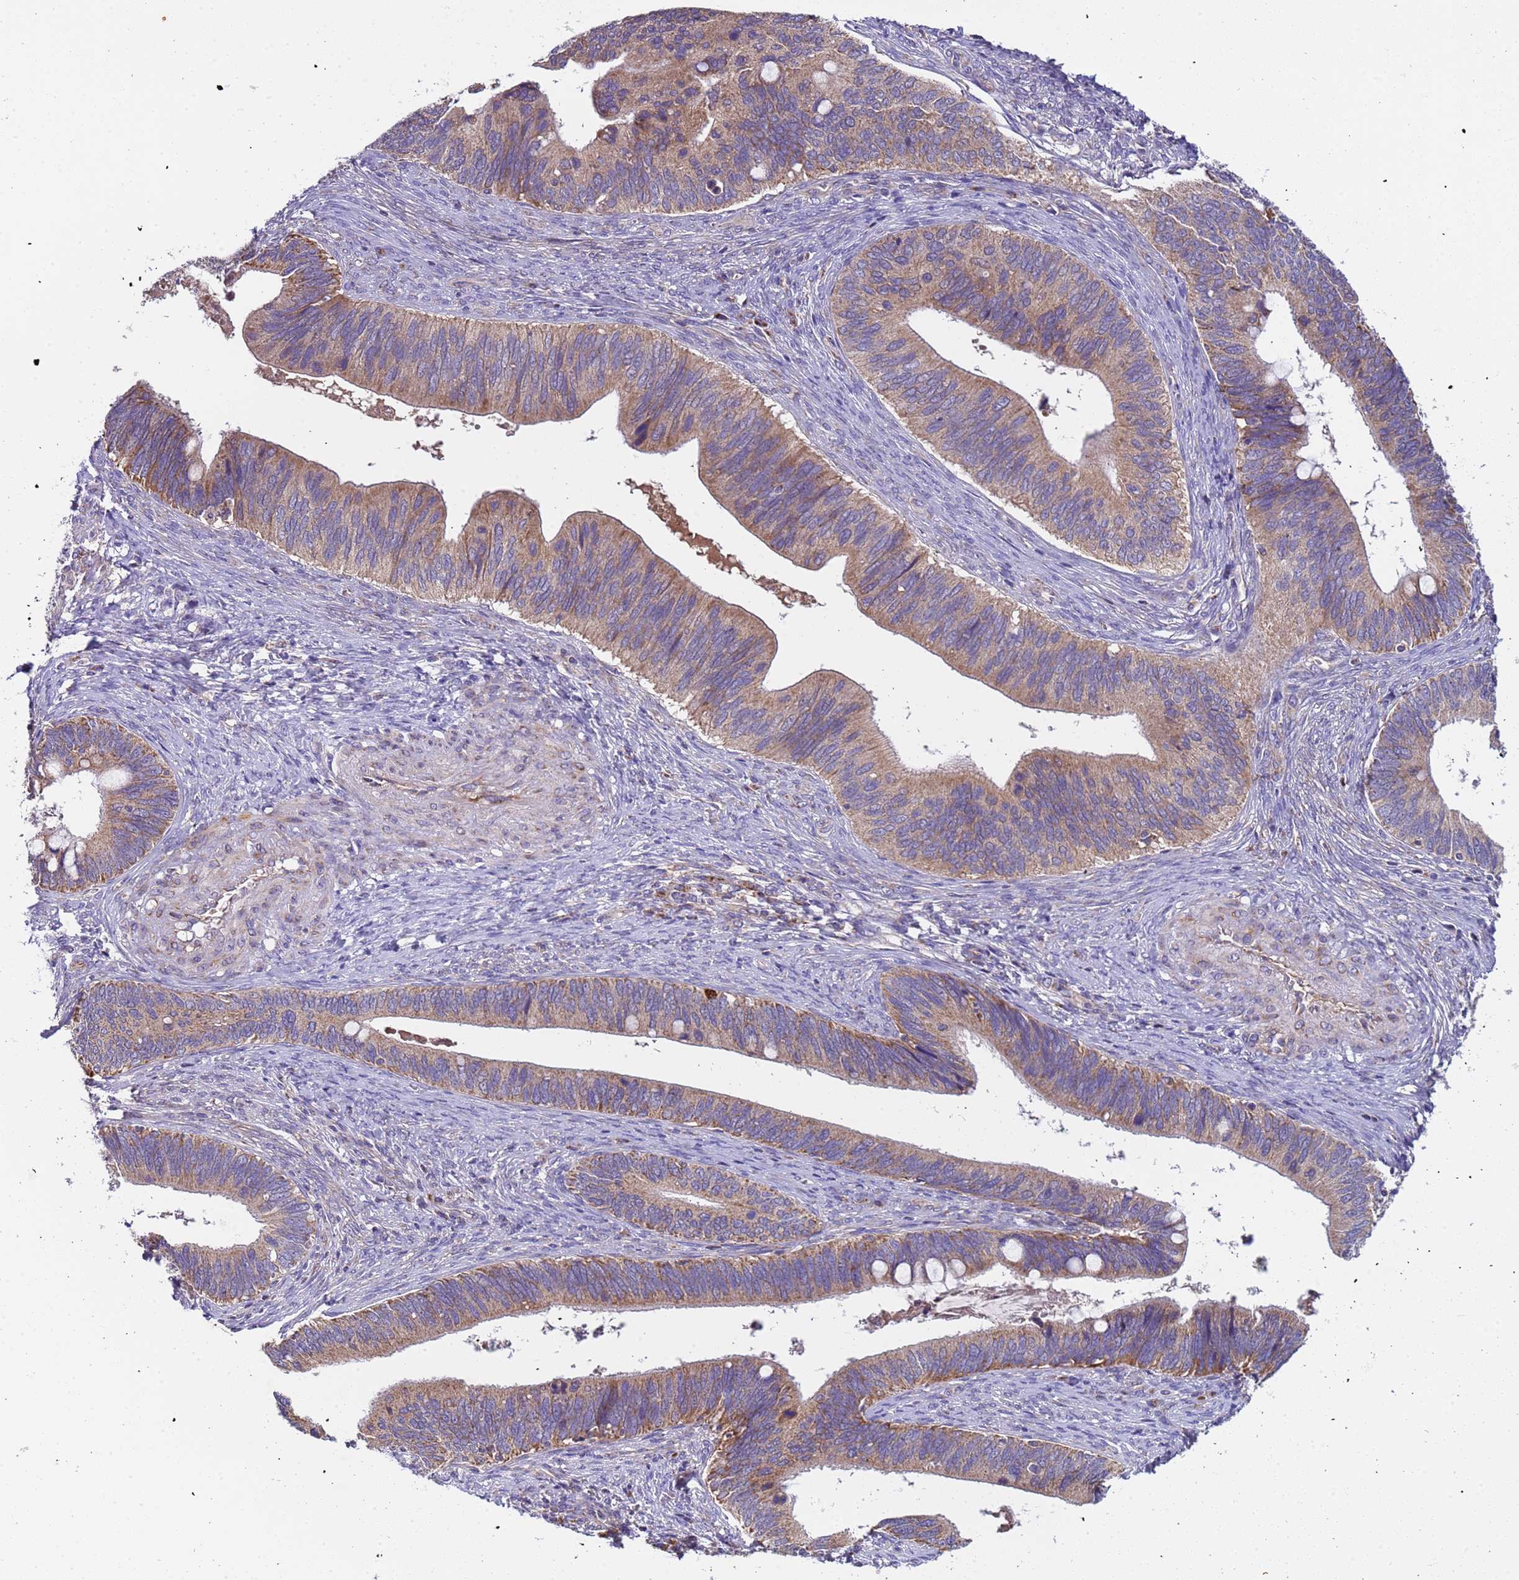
{"staining": {"intensity": "moderate", "quantity": ">75%", "location": "cytoplasmic/membranous"}, "tissue": "cervical cancer", "cell_type": "Tumor cells", "image_type": "cancer", "snomed": [{"axis": "morphology", "description": "Adenocarcinoma, NOS"}, {"axis": "topography", "description": "Cervix"}], "caption": "Protein expression analysis of adenocarcinoma (cervical) shows moderate cytoplasmic/membranous staining in about >75% of tumor cells.", "gene": "TMEM126A", "patient": {"sex": "female", "age": 42}}